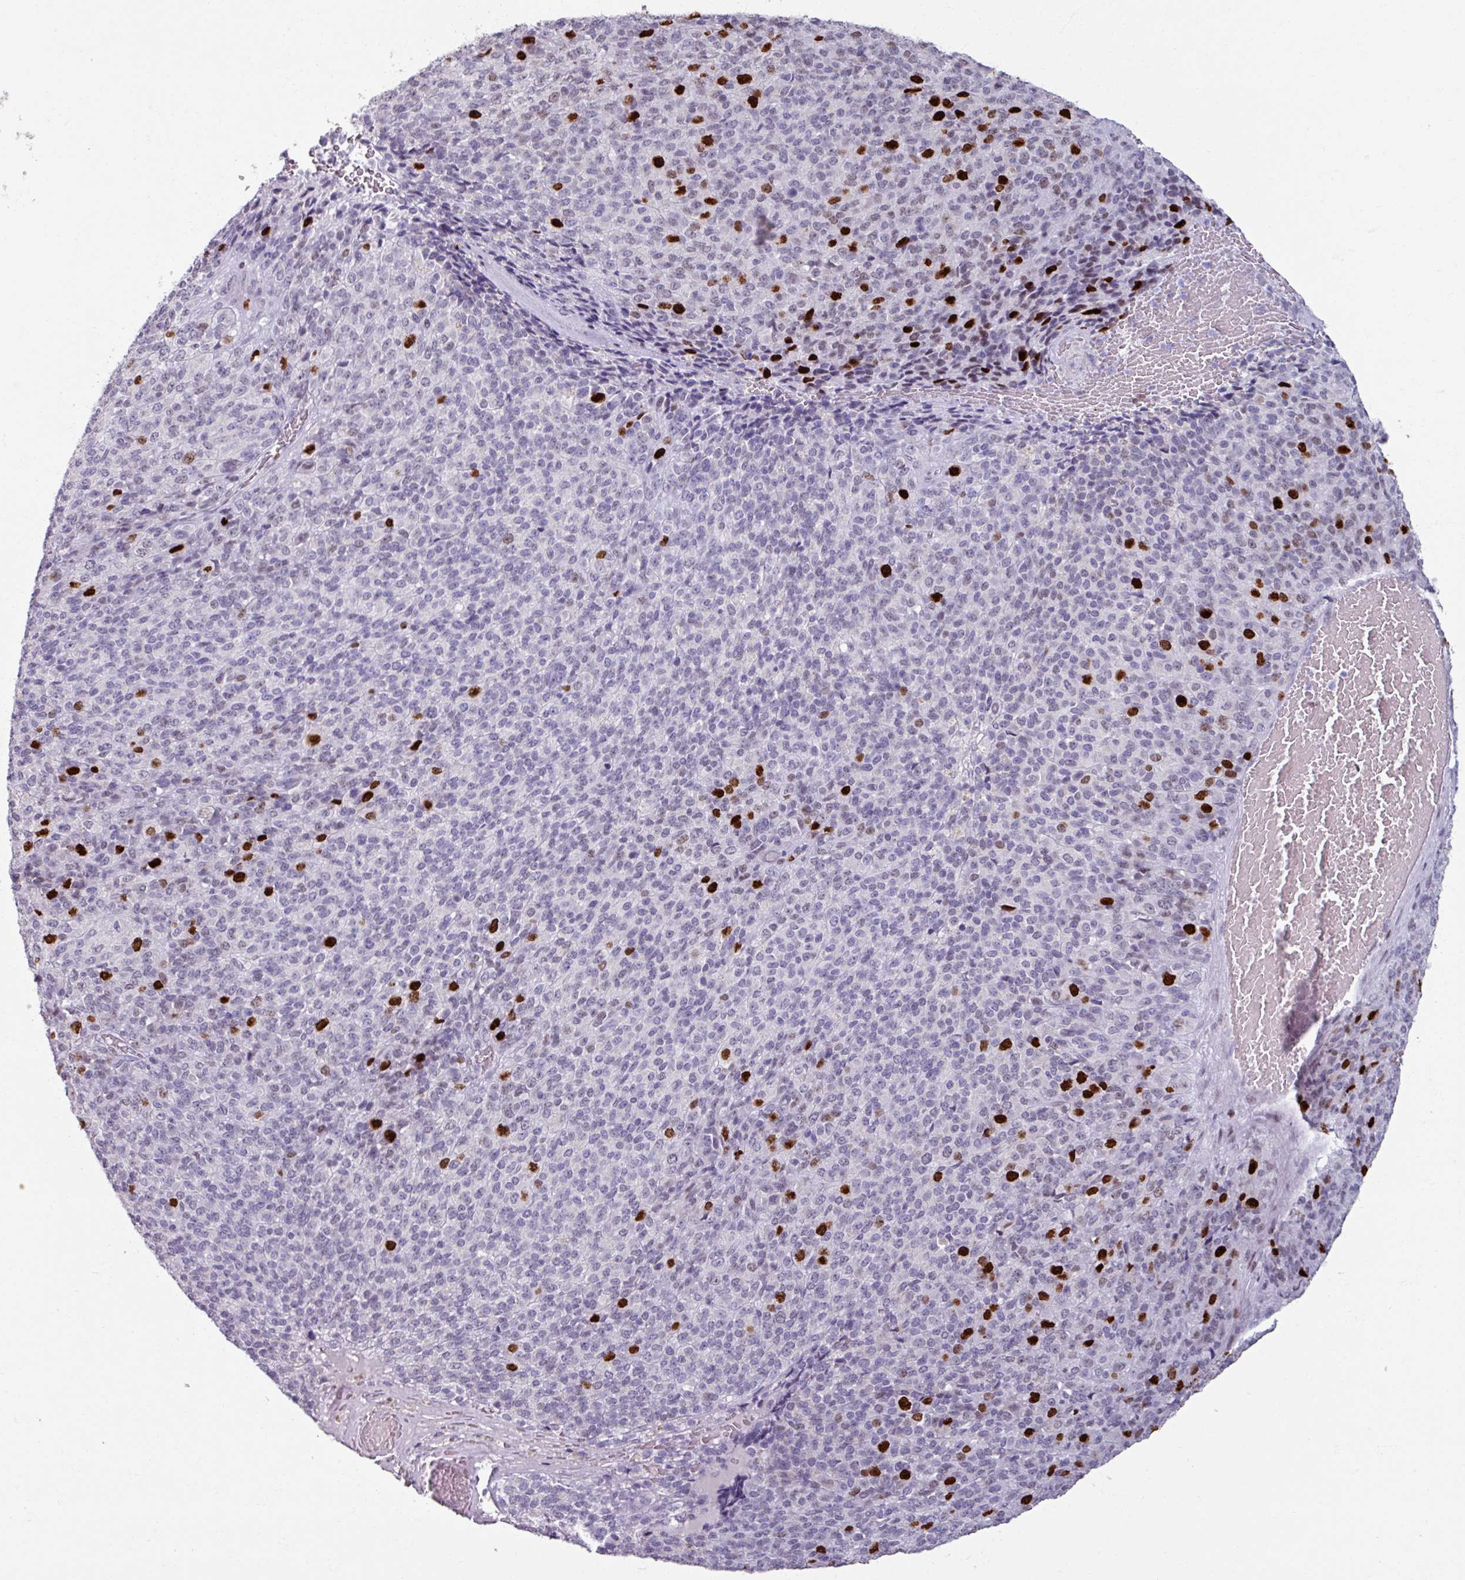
{"staining": {"intensity": "strong", "quantity": "<25%", "location": "nuclear"}, "tissue": "melanoma", "cell_type": "Tumor cells", "image_type": "cancer", "snomed": [{"axis": "morphology", "description": "Malignant melanoma, Metastatic site"}, {"axis": "topography", "description": "Brain"}], "caption": "Immunohistochemistry (IHC) staining of melanoma, which demonstrates medium levels of strong nuclear expression in about <25% of tumor cells indicating strong nuclear protein staining. The staining was performed using DAB (brown) for protein detection and nuclei were counterstained in hematoxylin (blue).", "gene": "ATAD2", "patient": {"sex": "female", "age": 56}}